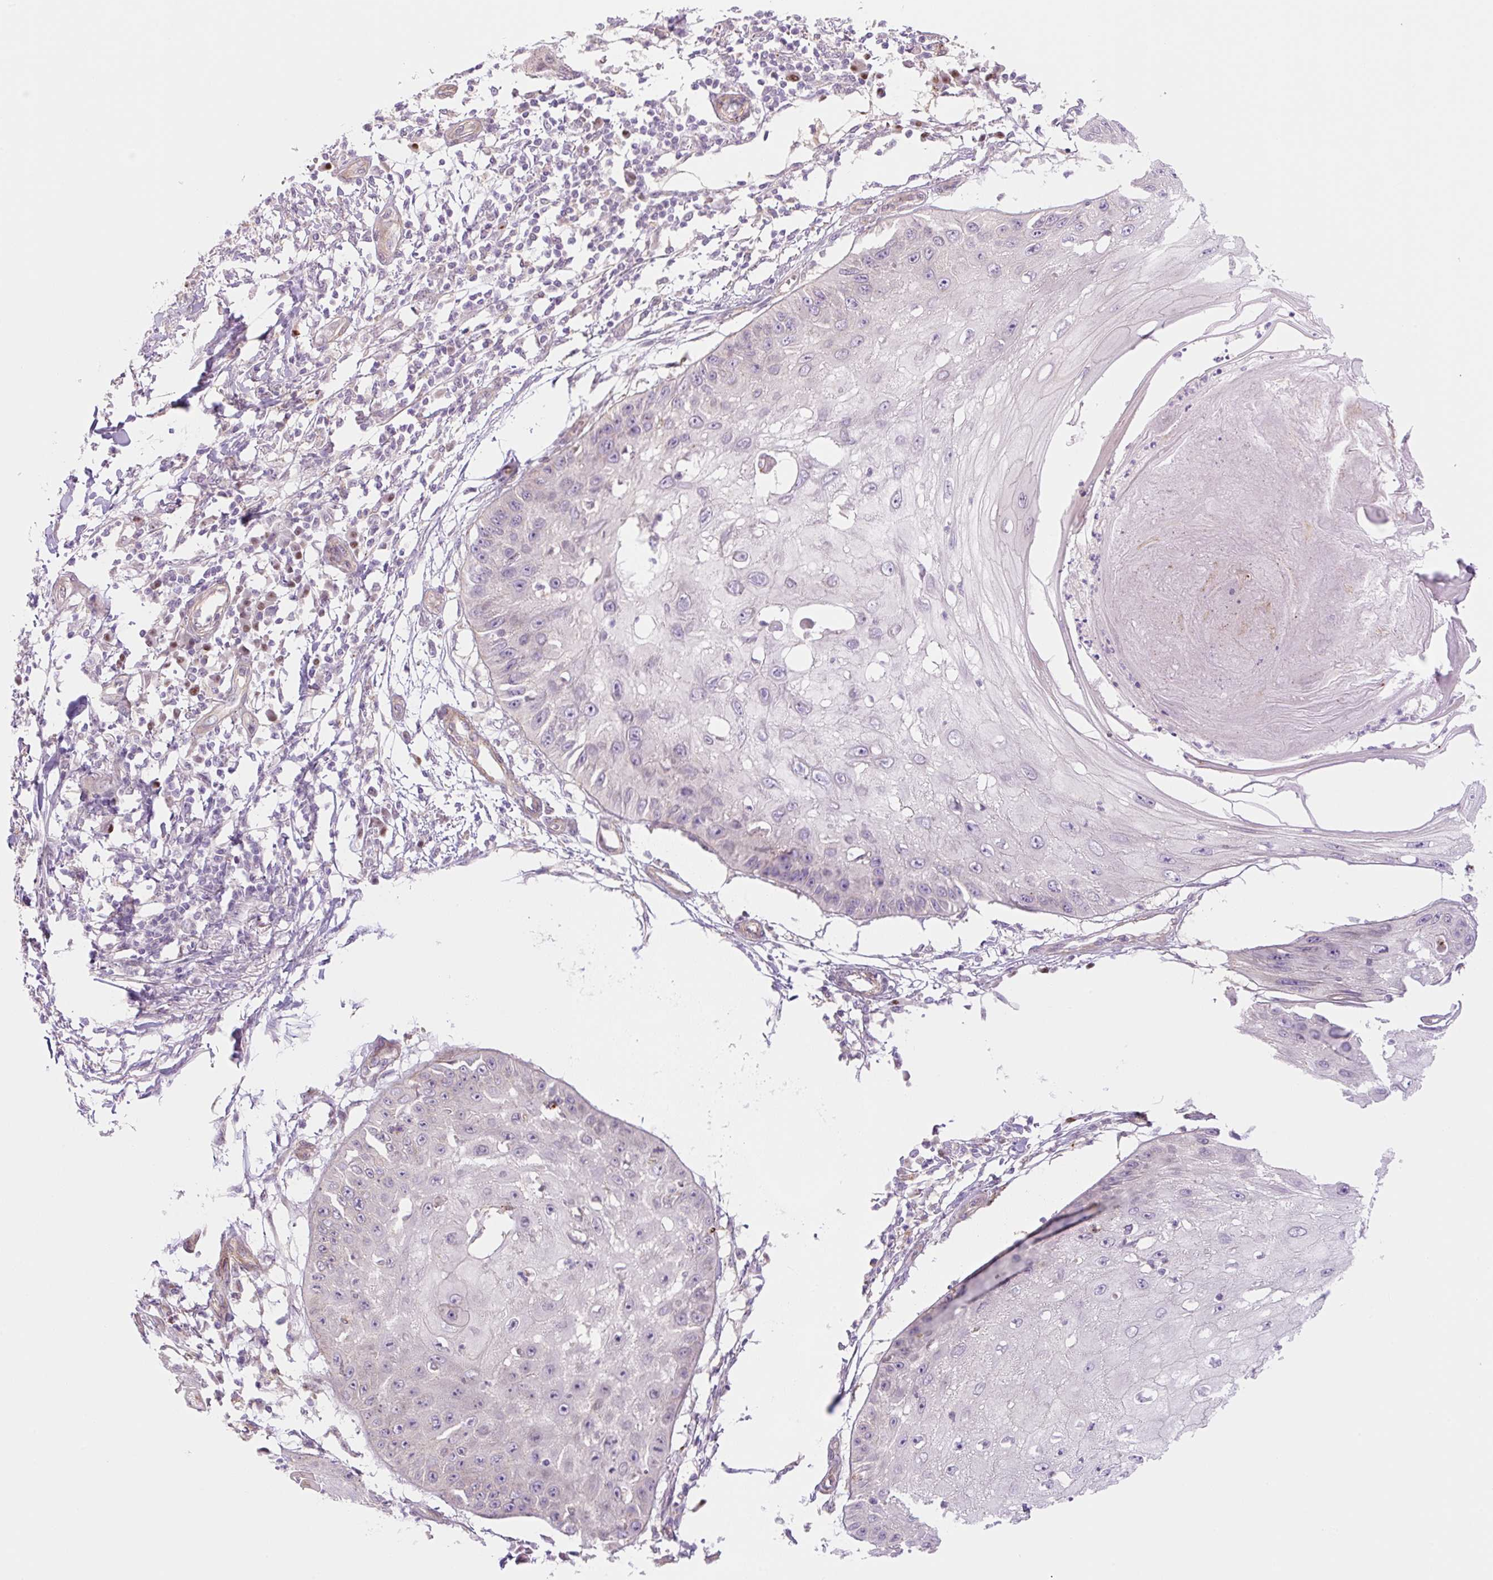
{"staining": {"intensity": "negative", "quantity": "none", "location": "none"}, "tissue": "skin cancer", "cell_type": "Tumor cells", "image_type": "cancer", "snomed": [{"axis": "morphology", "description": "Squamous cell carcinoma, NOS"}, {"axis": "topography", "description": "Skin"}], "caption": "Protein analysis of skin cancer (squamous cell carcinoma) demonstrates no significant positivity in tumor cells. The staining was performed using DAB (3,3'-diaminobenzidine) to visualize the protein expression in brown, while the nuclei were stained in blue with hematoxylin (Magnification: 20x).", "gene": "NLRP5", "patient": {"sex": "male", "age": 70}}